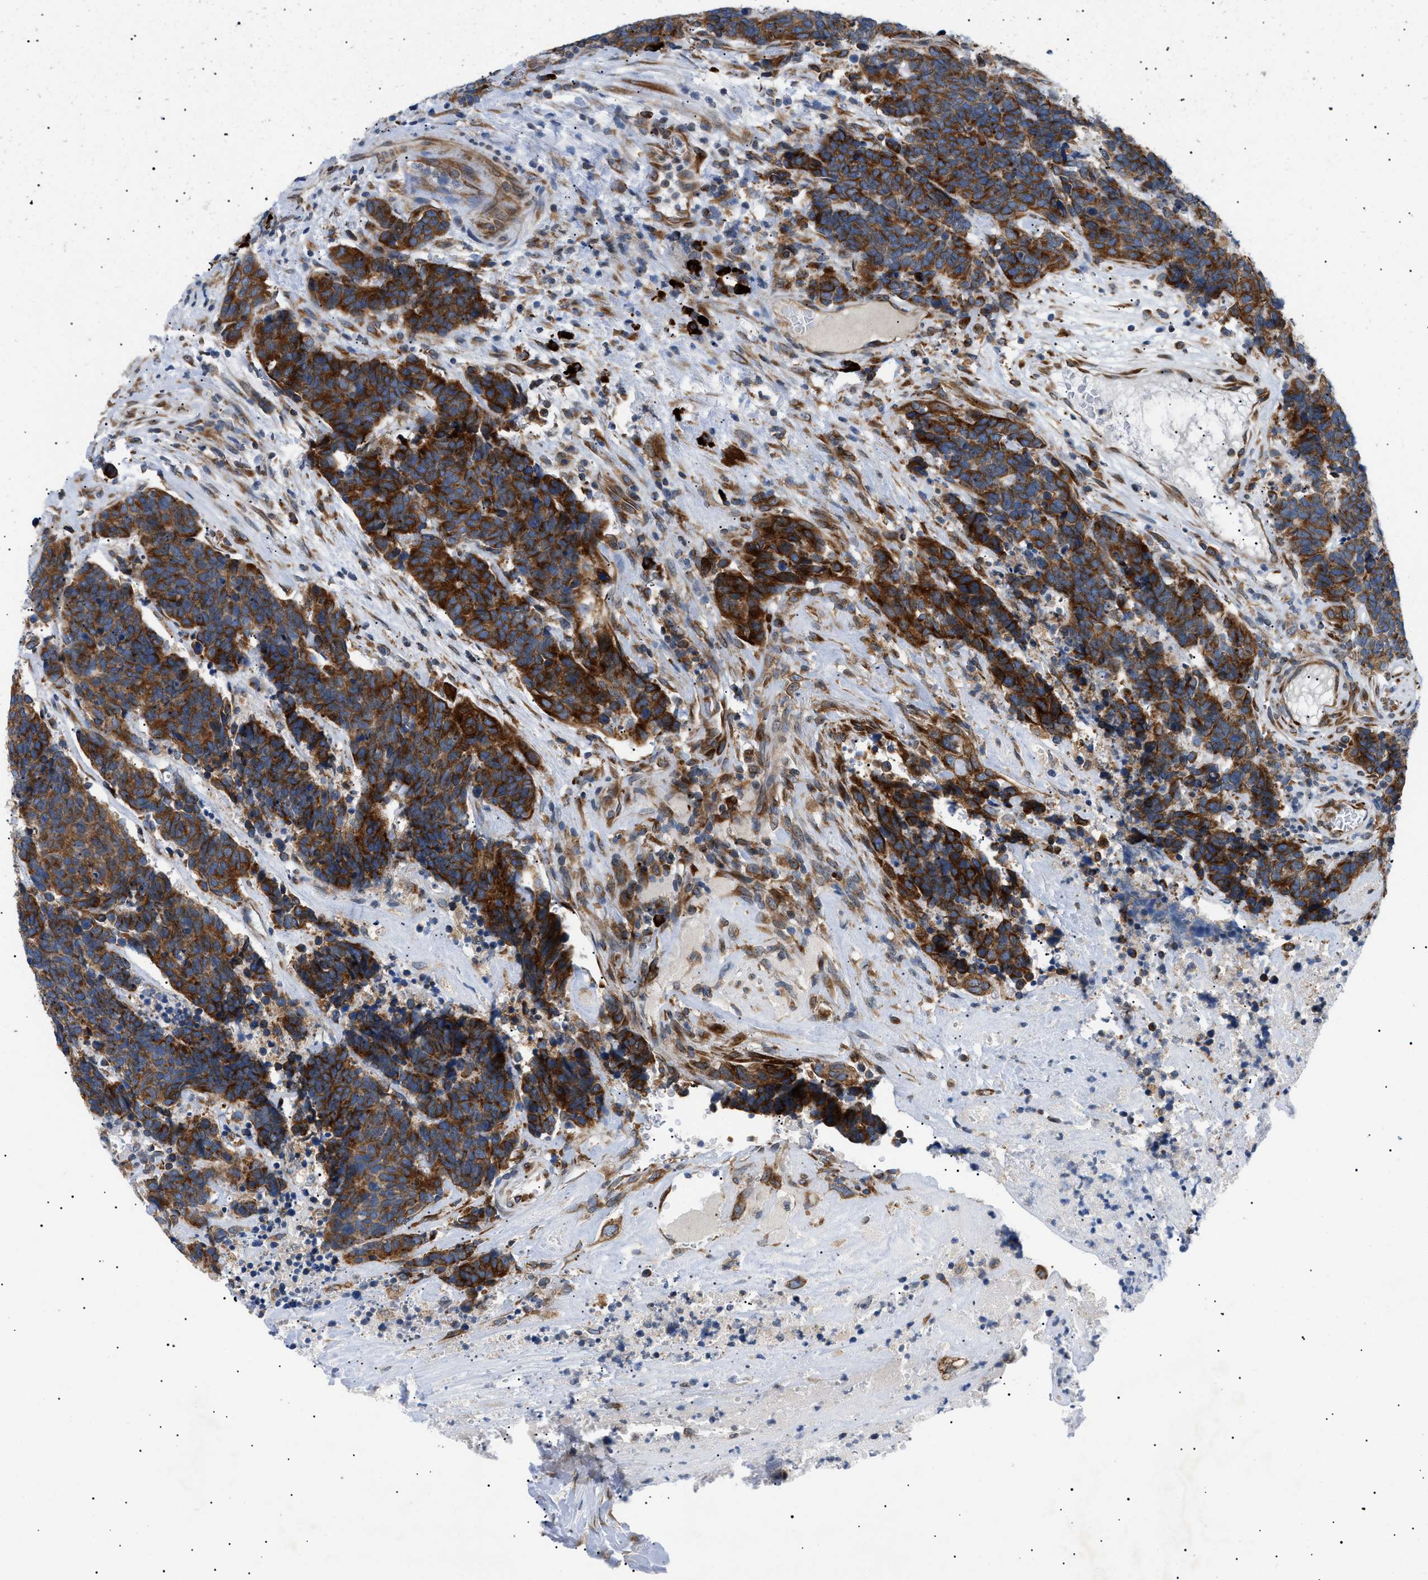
{"staining": {"intensity": "strong", "quantity": ">75%", "location": "cytoplasmic/membranous"}, "tissue": "carcinoid", "cell_type": "Tumor cells", "image_type": "cancer", "snomed": [{"axis": "morphology", "description": "Carcinoma, NOS"}, {"axis": "morphology", "description": "Carcinoid, malignant, NOS"}, {"axis": "topography", "description": "Urinary bladder"}], "caption": "Brown immunohistochemical staining in human carcinoid displays strong cytoplasmic/membranous staining in approximately >75% of tumor cells.", "gene": "DERL1", "patient": {"sex": "male", "age": 57}}